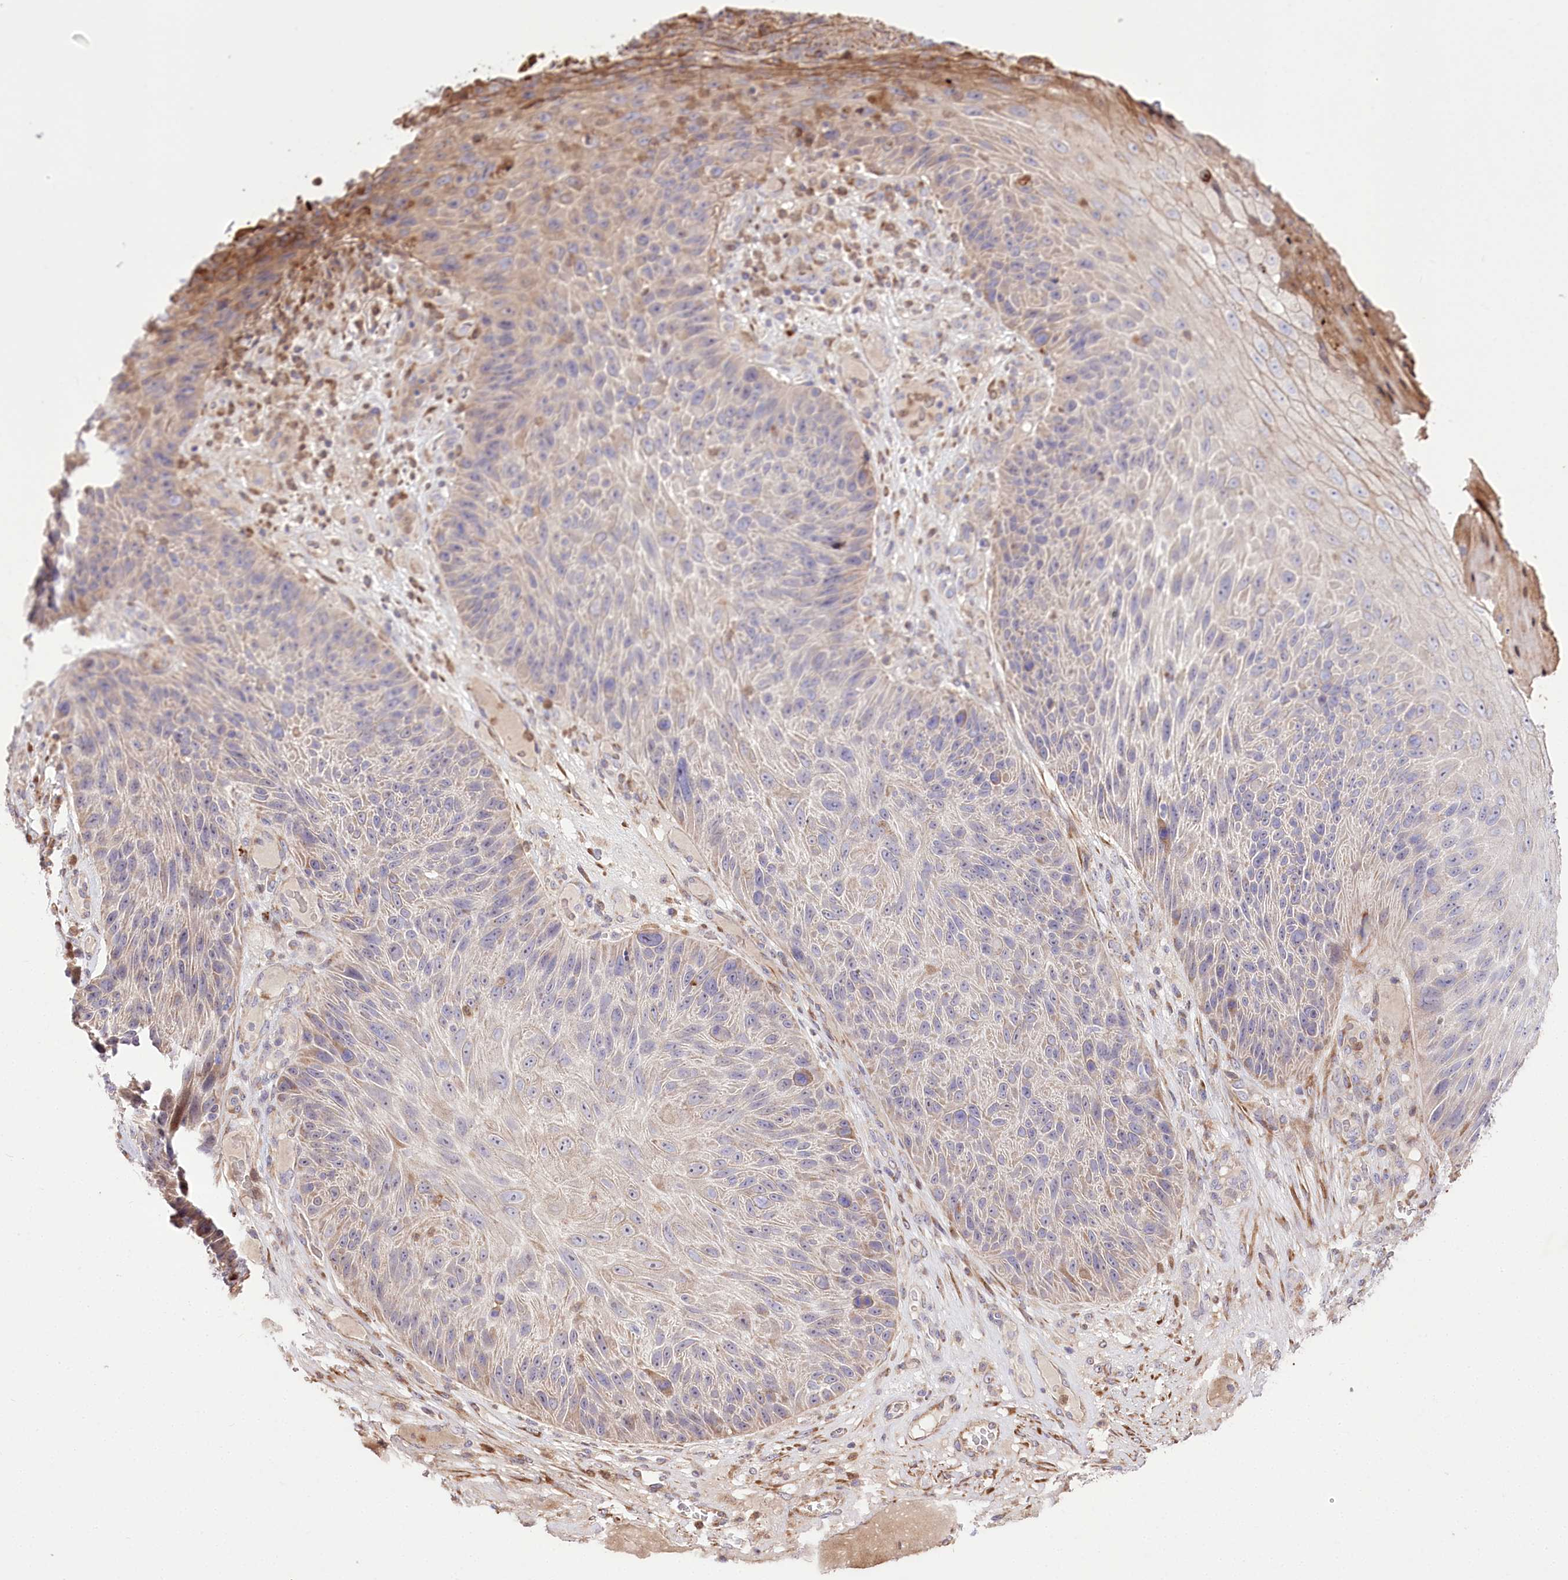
{"staining": {"intensity": "weak", "quantity": "<25%", "location": "cytoplasmic/membranous"}, "tissue": "skin cancer", "cell_type": "Tumor cells", "image_type": "cancer", "snomed": [{"axis": "morphology", "description": "Squamous cell carcinoma, NOS"}, {"axis": "topography", "description": "Skin"}], "caption": "This is an immunohistochemistry (IHC) histopathology image of human skin cancer (squamous cell carcinoma). There is no positivity in tumor cells.", "gene": "RNF24", "patient": {"sex": "female", "age": 88}}